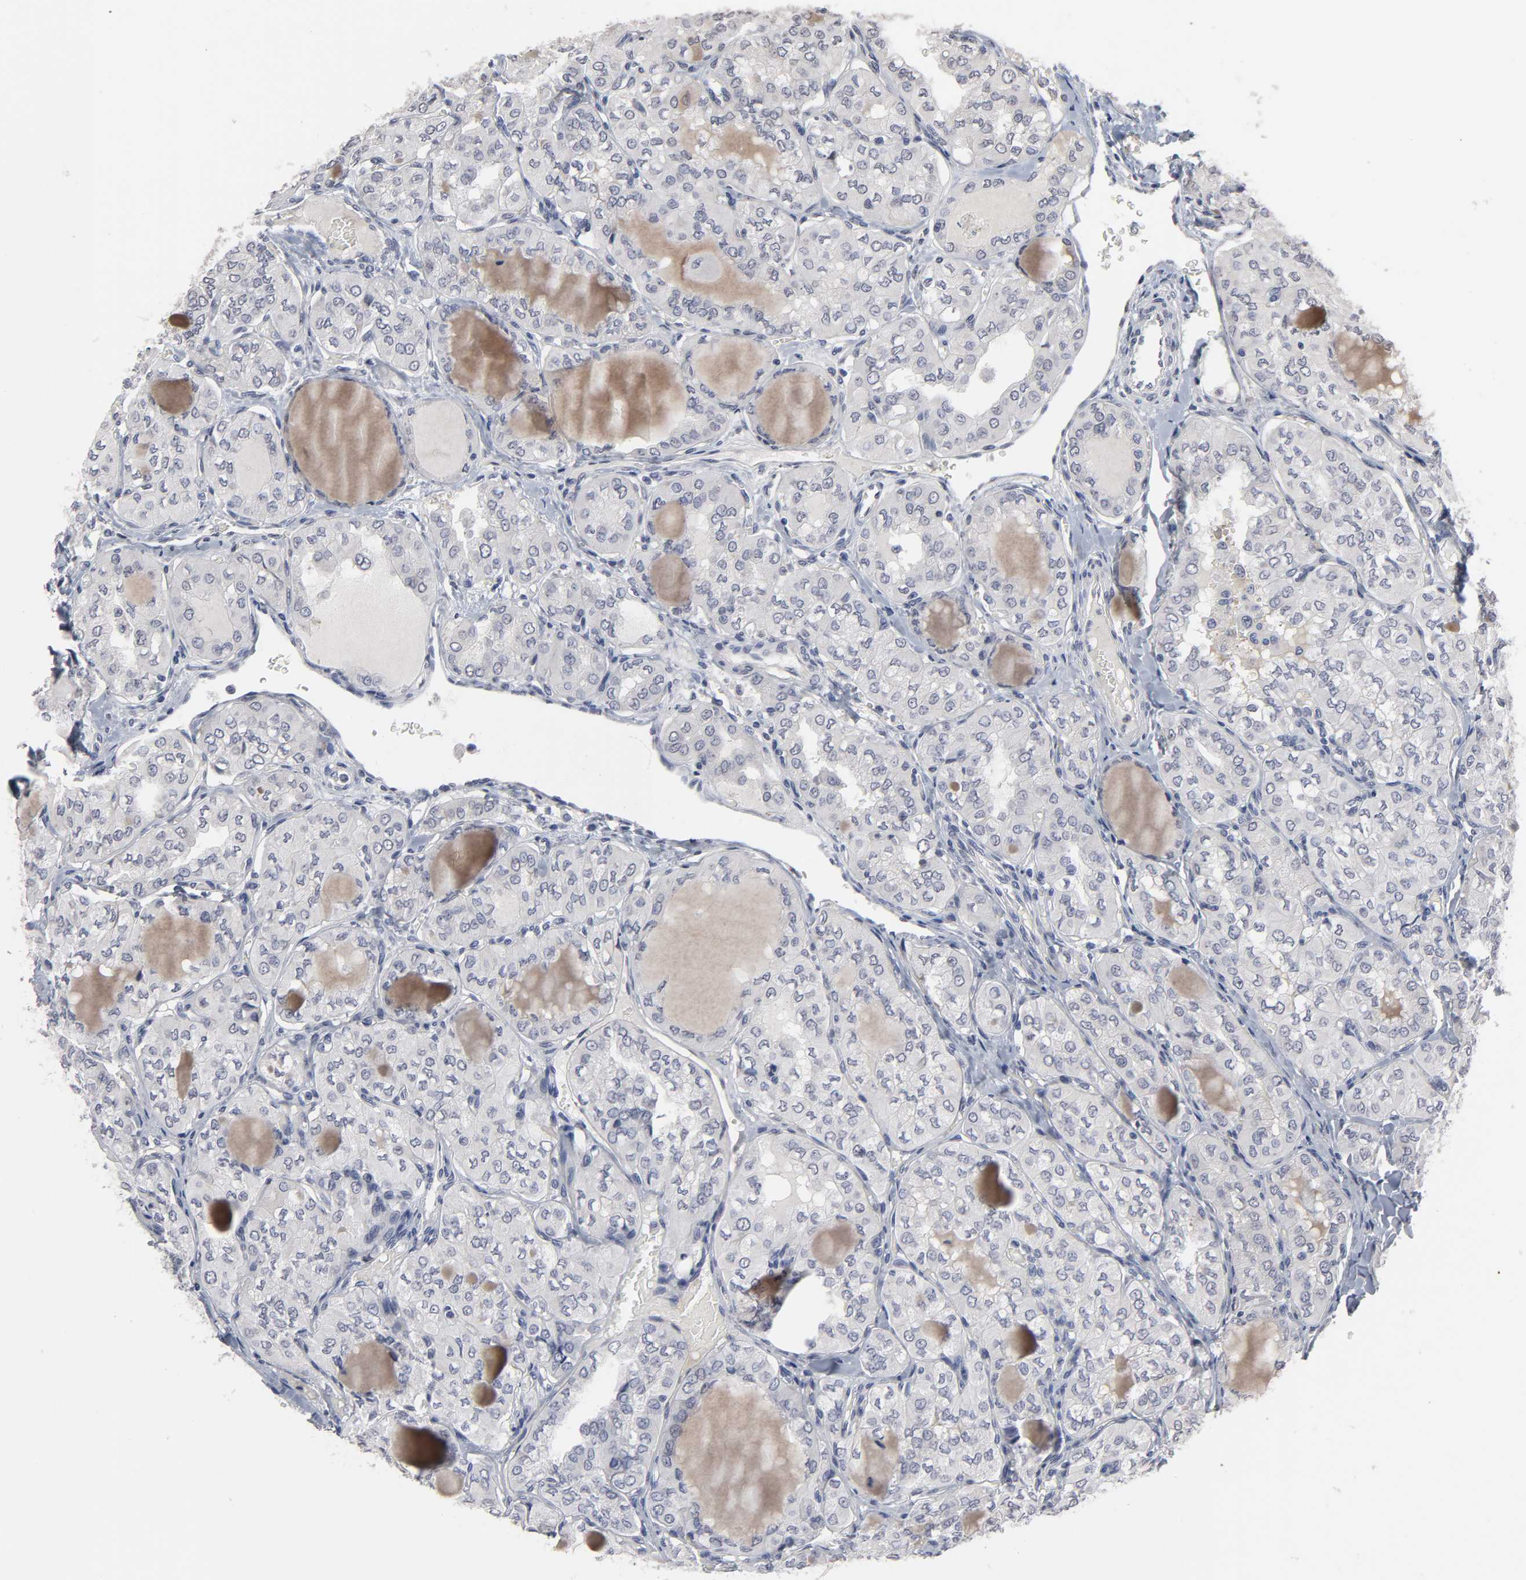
{"staining": {"intensity": "negative", "quantity": "none", "location": "none"}, "tissue": "thyroid cancer", "cell_type": "Tumor cells", "image_type": "cancer", "snomed": [{"axis": "morphology", "description": "Papillary adenocarcinoma, NOS"}, {"axis": "topography", "description": "Thyroid gland"}], "caption": "This is an immunohistochemistry micrograph of human papillary adenocarcinoma (thyroid). There is no staining in tumor cells.", "gene": "HNF4A", "patient": {"sex": "male", "age": 20}}